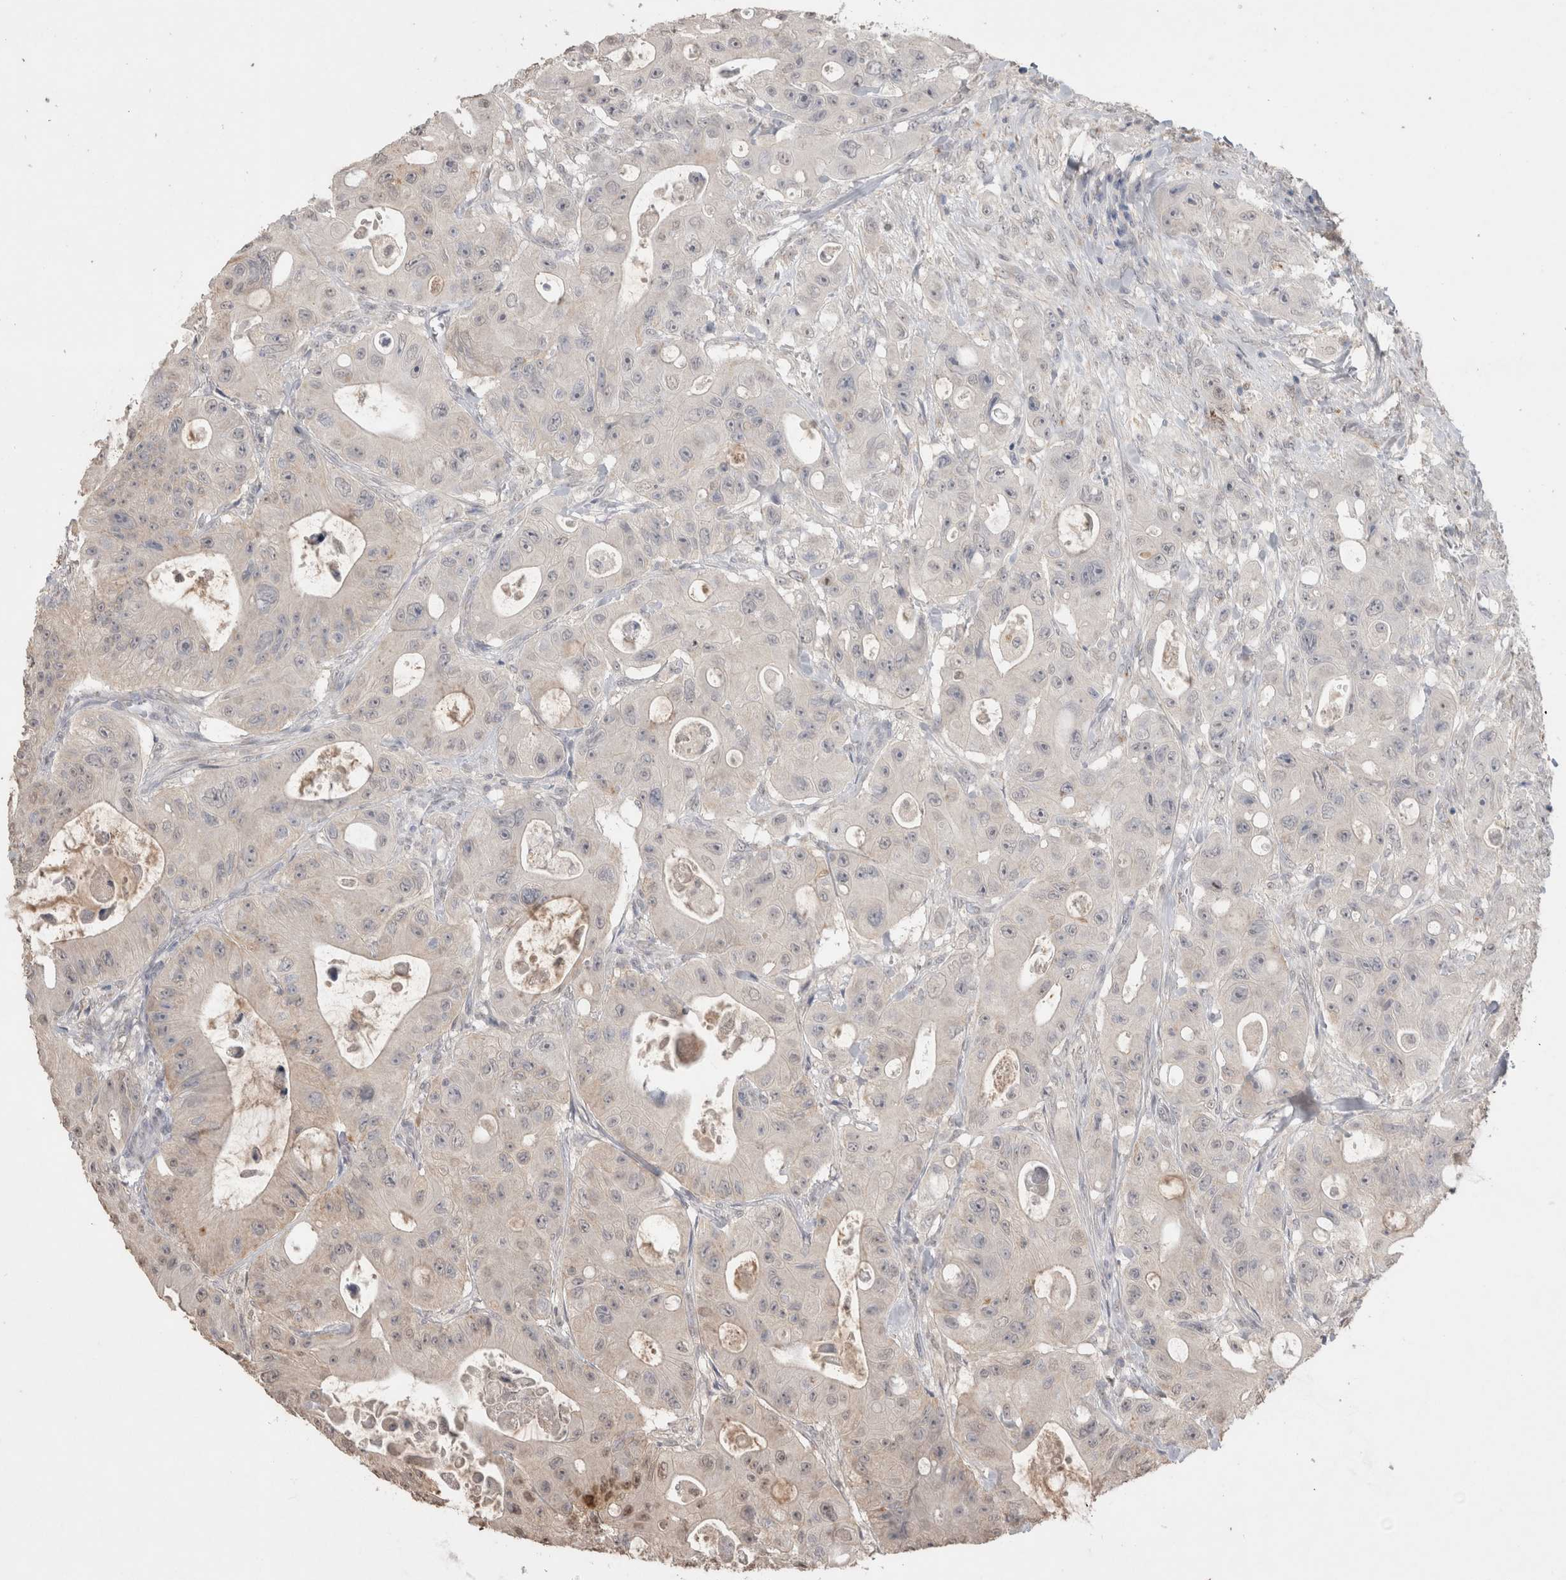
{"staining": {"intensity": "negative", "quantity": "none", "location": "none"}, "tissue": "colorectal cancer", "cell_type": "Tumor cells", "image_type": "cancer", "snomed": [{"axis": "morphology", "description": "Adenocarcinoma, NOS"}, {"axis": "topography", "description": "Colon"}], "caption": "Tumor cells show no significant protein positivity in adenocarcinoma (colorectal).", "gene": "NAALADL2", "patient": {"sex": "female", "age": 46}}